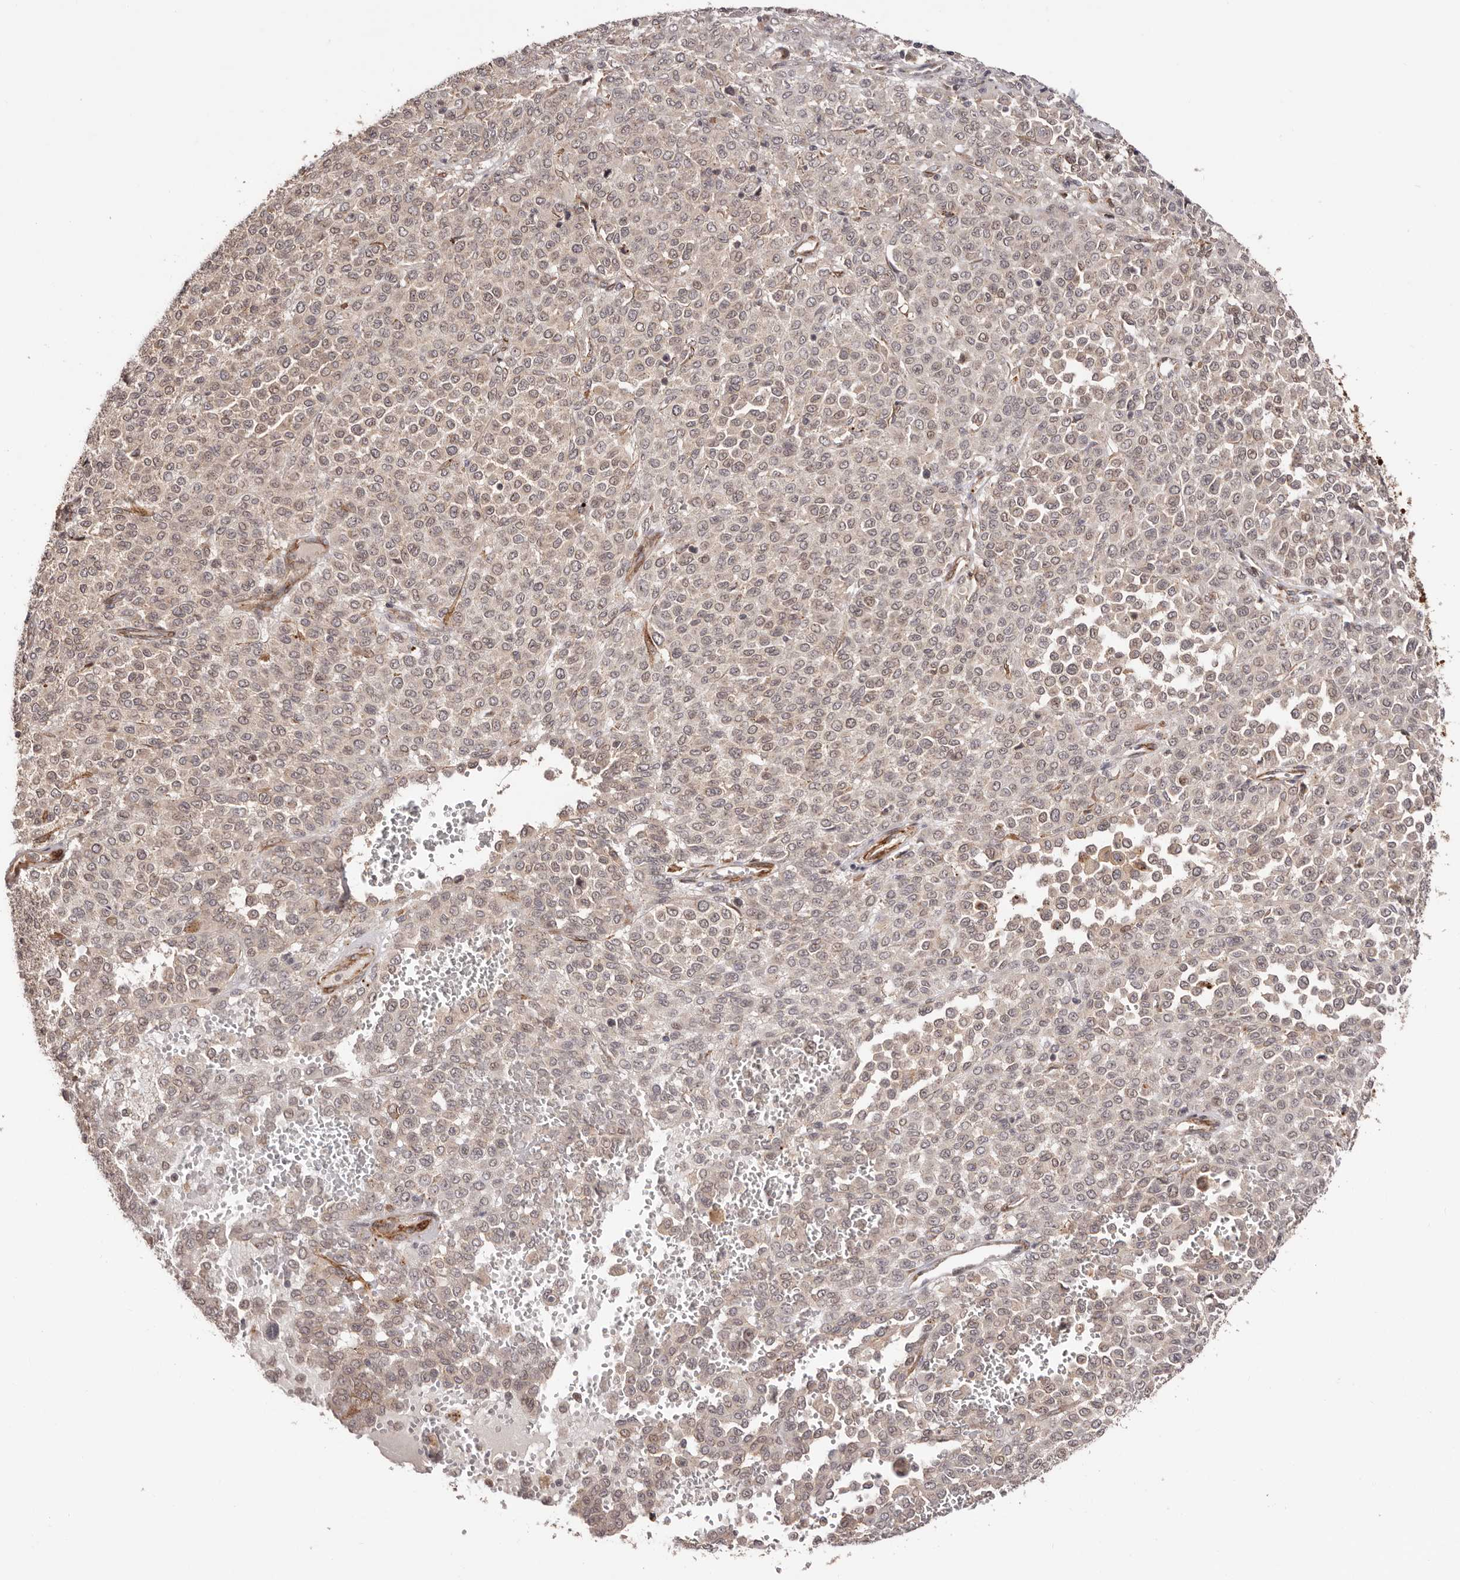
{"staining": {"intensity": "weak", "quantity": "25%-75%", "location": "nuclear"}, "tissue": "melanoma", "cell_type": "Tumor cells", "image_type": "cancer", "snomed": [{"axis": "morphology", "description": "Malignant melanoma, Metastatic site"}, {"axis": "topography", "description": "Pancreas"}], "caption": "Human melanoma stained with a protein marker exhibits weak staining in tumor cells.", "gene": "MICAL2", "patient": {"sex": "female", "age": 30}}